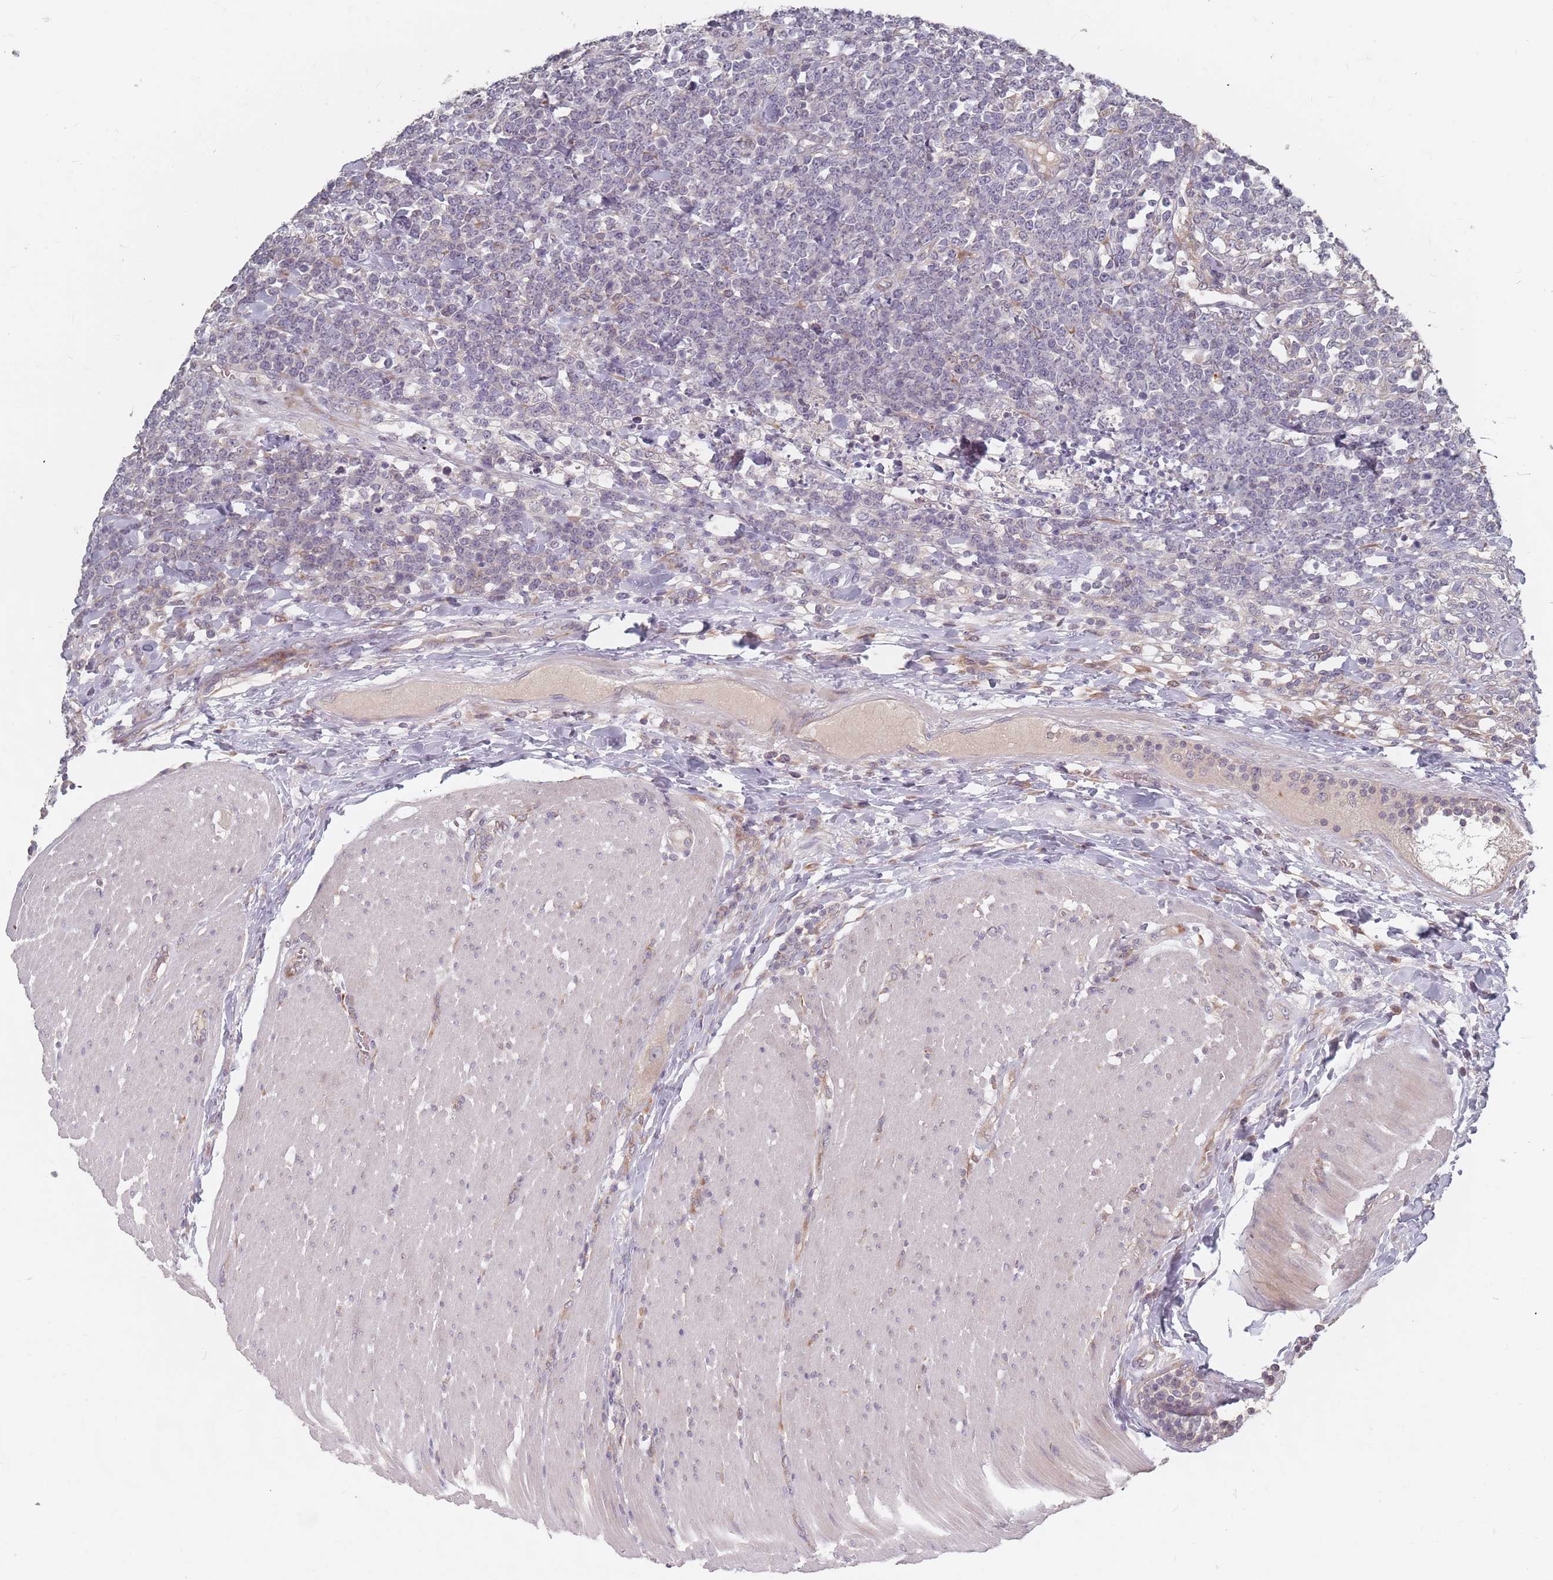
{"staining": {"intensity": "negative", "quantity": "none", "location": "none"}, "tissue": "lymphoma", "cell_type": "Tumor cells", "image_type": "cancer", "snomed": [{"axis": "morphology", "description": "Malignant lymphoma, non-Hodgkin's type, High grade"}, {"axis": "topography", "description": "Small intestine"}], "caption": "Immunohistochemistry histopathology image of neoplastic tissue: human lymphoma stained with DAB exhibits no significant protein positivity in tumor cells.", "gene": "ADAL", "patient": {"sex": "male", "age": 8}}